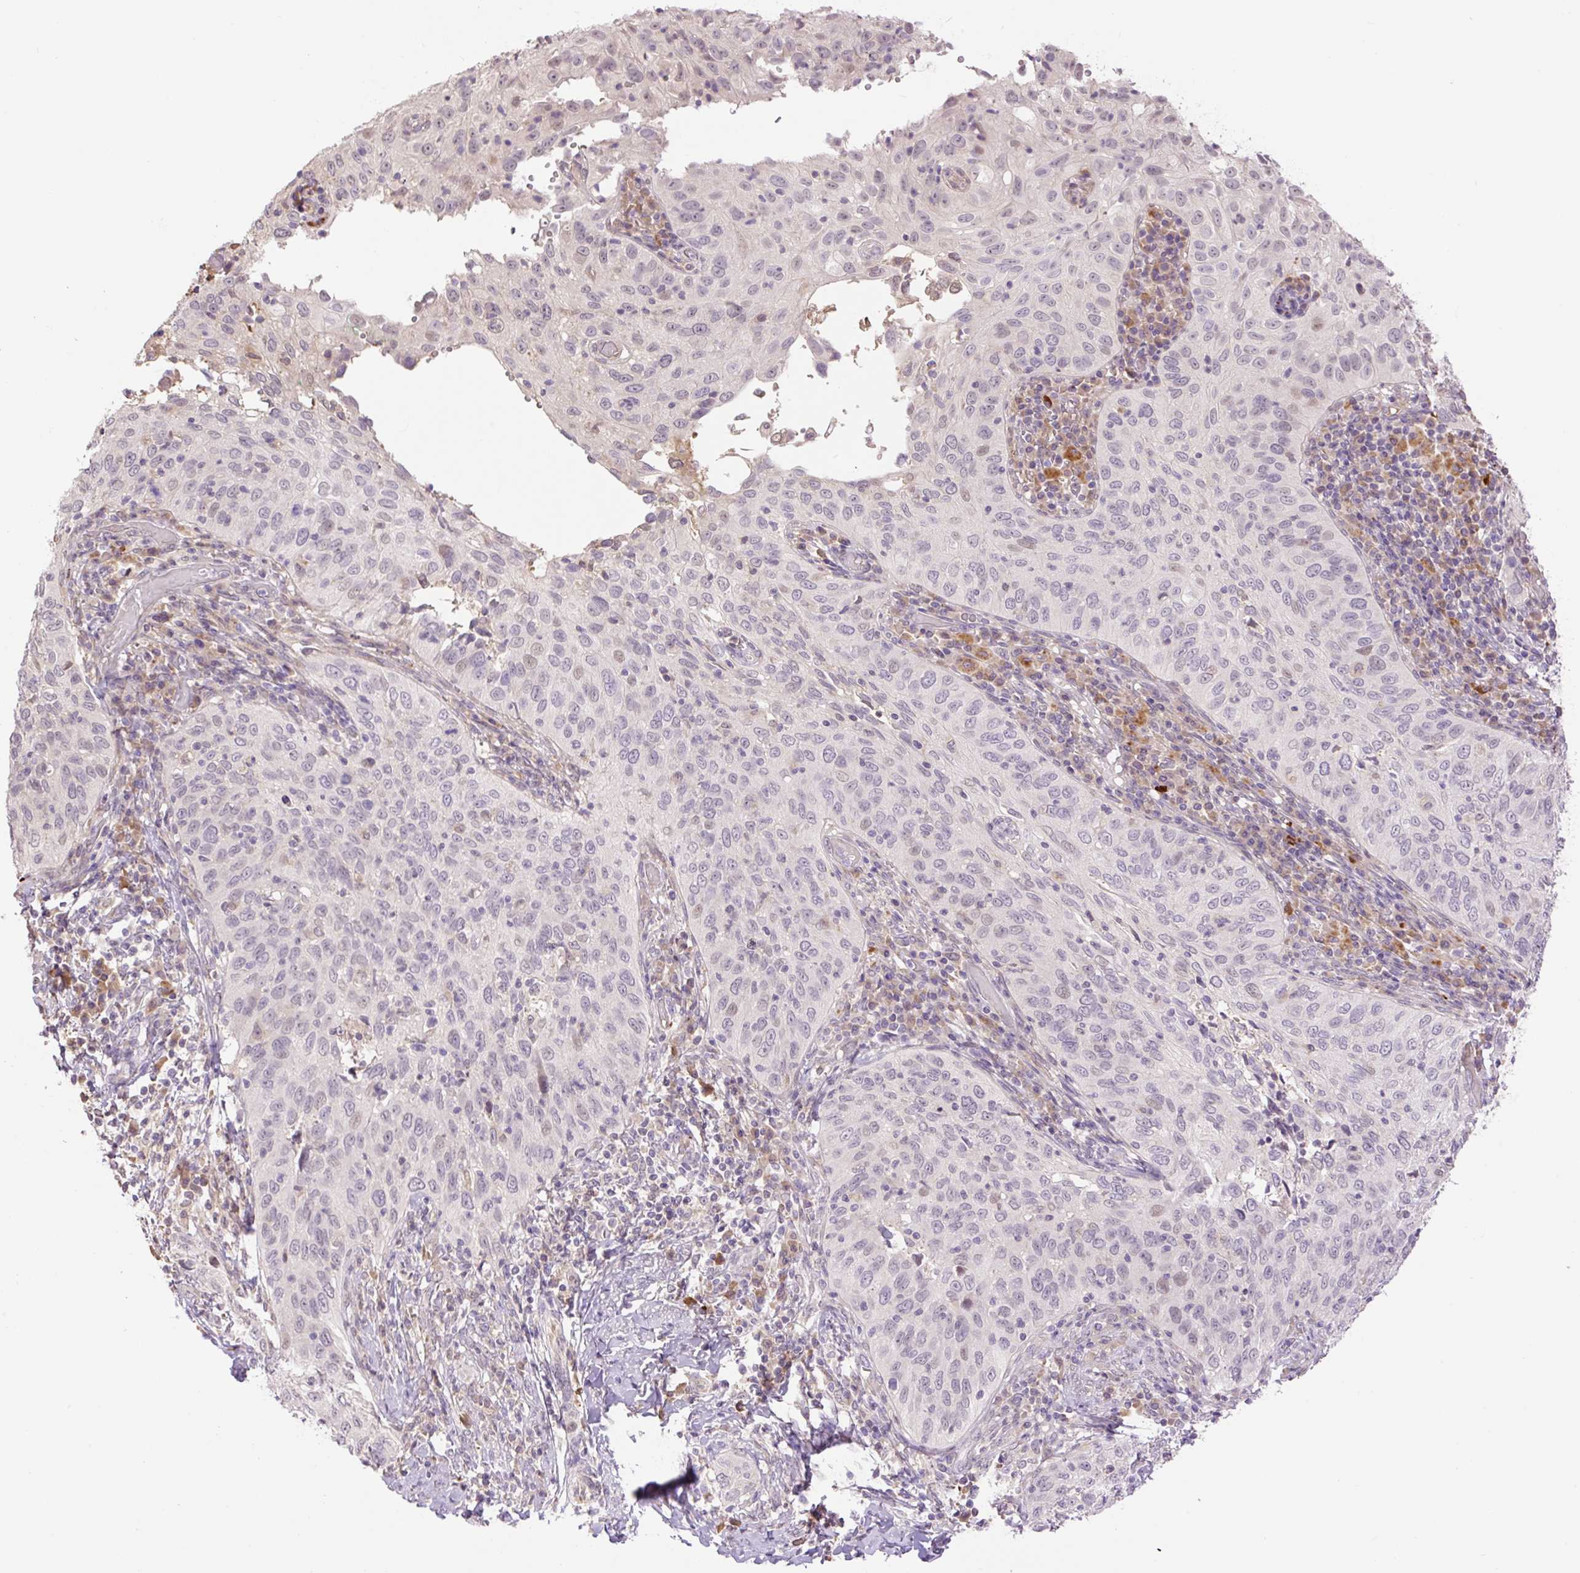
{"staining": {"intensity": "negative", "quantity": "none", "location": "none"}, "tissue": "cervical cancer", "cell_type": "Tumor cells", "image_type": "cancer", "snomed": [{"axis": "morphology", "description": "Squamous cell carcinoma, NOS"}, {"axis": "topography", "description": "Cervix"}], "caption": "Immunohistochemistry (IHC) photomicrograph of cervical cancer (squamous cell carcinoma) stained for a protein (brown), which displays no staining in tumor cells.", "gene": "HABP4", "patient": {"sex": "female", "age": 52}}